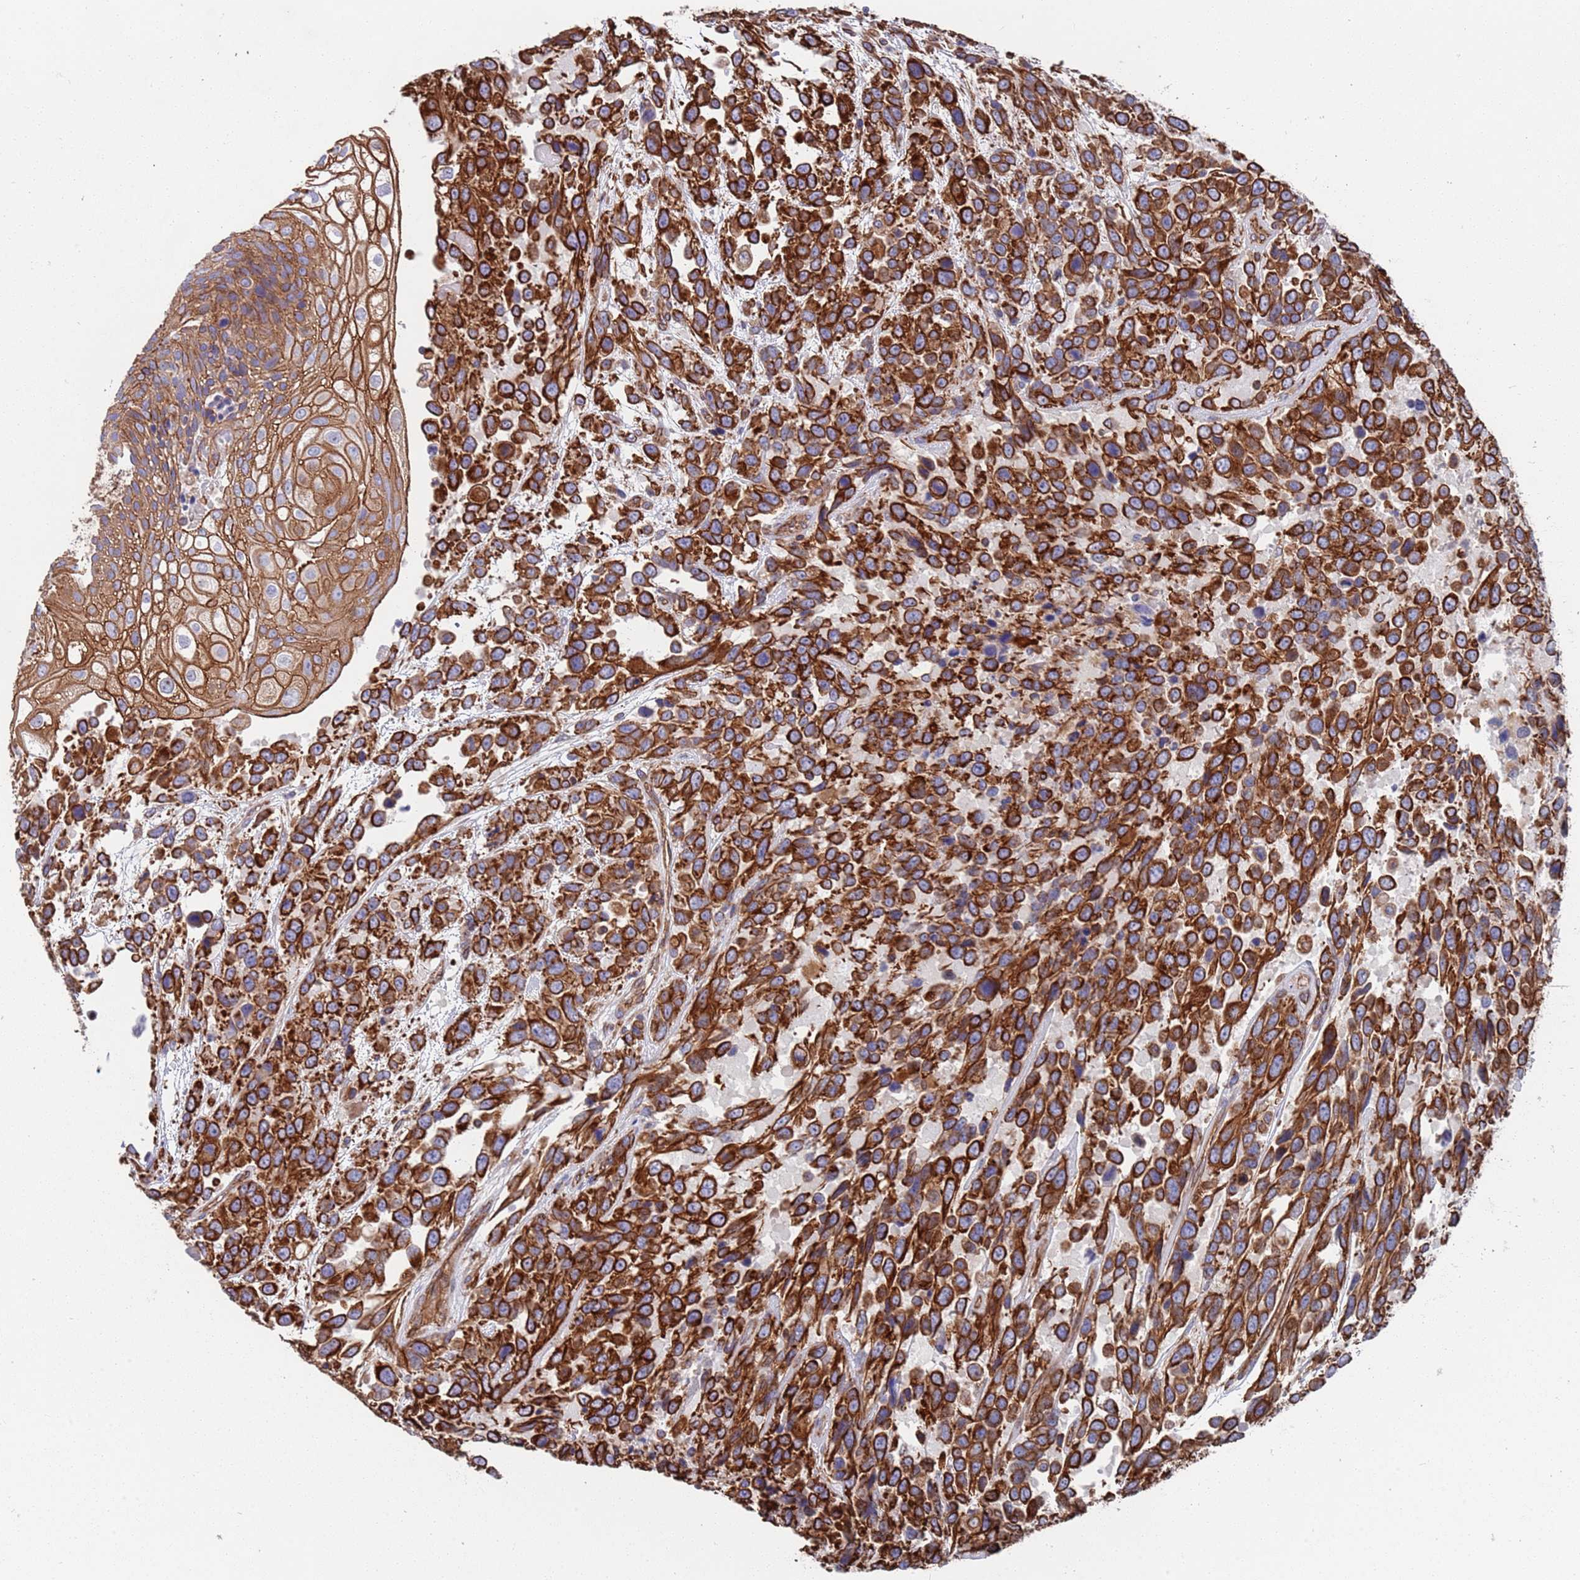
{"staining": {"intensity": "strong", "quantity": ">75%", "location": "cytoplasmic/membranous"}, "tissue": "urothelial cancer", "cell_type": "Tumor cells", "image_type": "cancer", "snomed": [{"axis": "morphology", "description": "Urothelial carcinoma, High grade"}, {"axis": "topography", "description": "Urinary bladder"}], "caption": "A high-resolution image shows immunohistochemistry staining of urothelial cancer, which displays strong cytoplasmic/membranous expression in about >75% of tumor cells.", "gene": "JAKMIP2", "patient": {"sex": "female", "age": 70}}